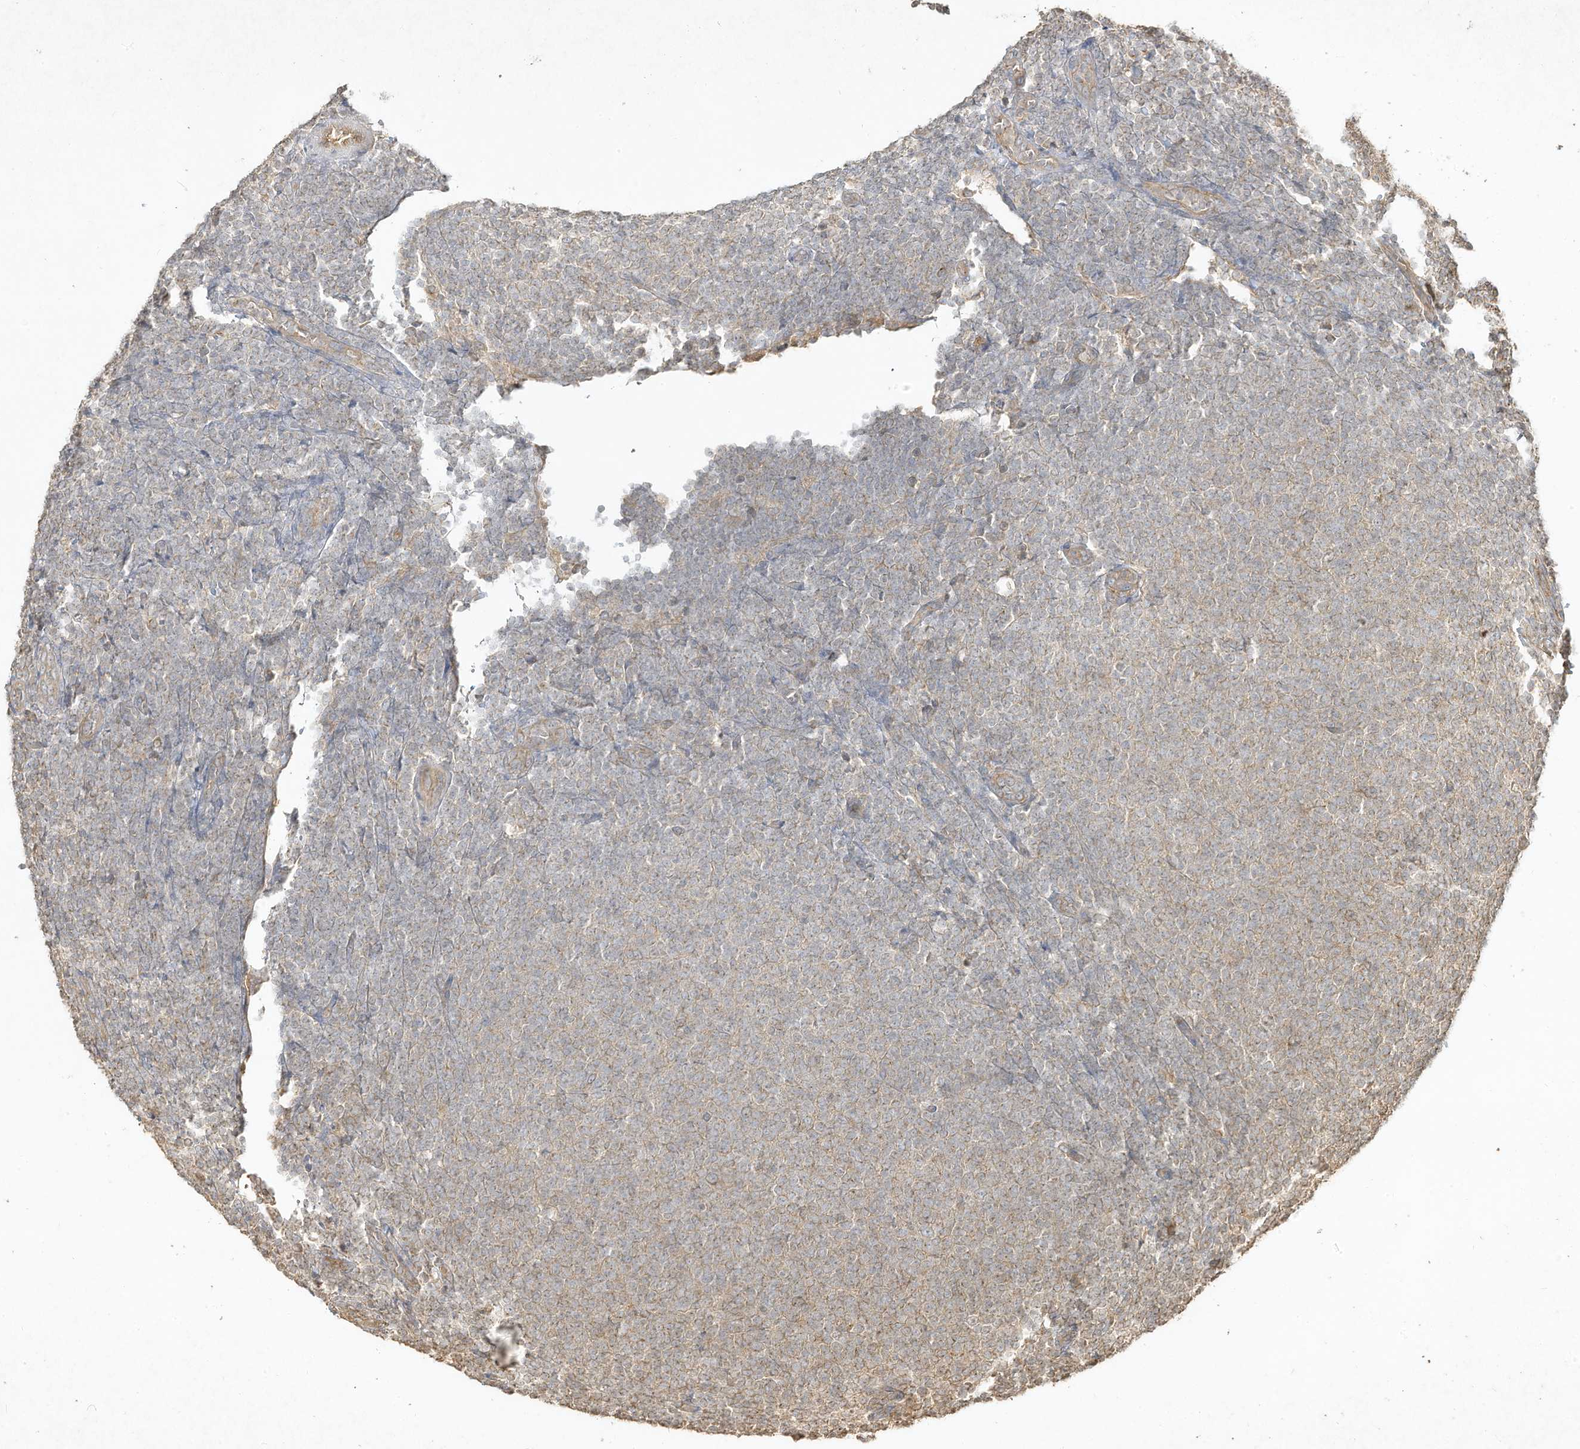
{"staining": {"intensity": "weak", "quantity": "<25%", "location": "cytoplasmic/membranous"}, "tissue": "lymphoma", "cell_type": "Tumor cells", "image_type": "cancer", "snomed": [{"axis": "morphology", "description": "Malignant lymphoma, non-Hodgkin's type, Low grade"}, {"axis": "topography", "description": "Lymph node"}], "caption": "This is a micrograph of immunohistochemistry (IHC) staining of malignant lymphoma, non-Hodgkin's type (low-grade), which shows no staining in tumor cells.", "gene": "DYNC1I2", "patient": {"sex": "male", "age": 66}}